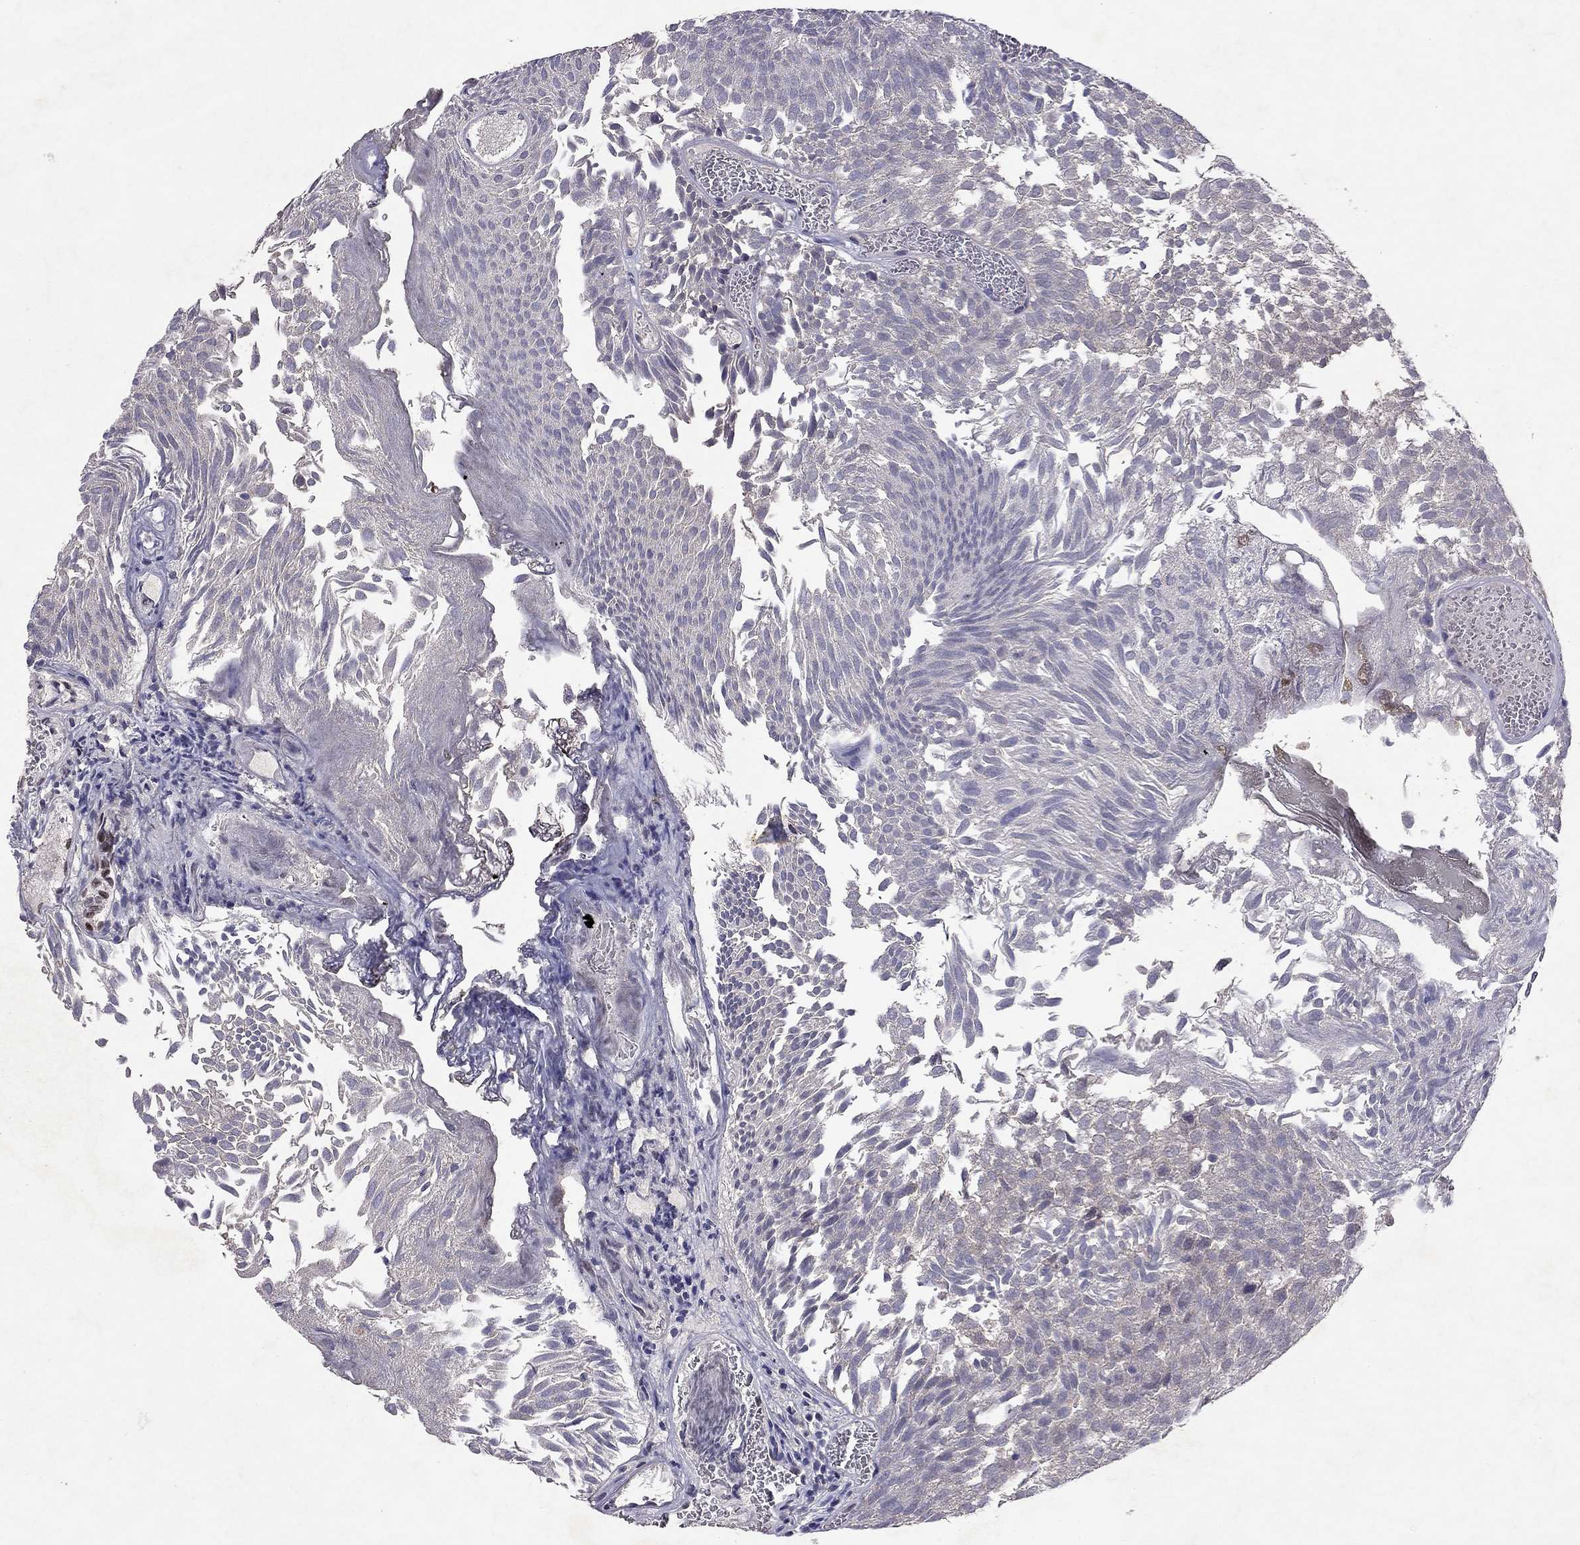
{"staining": {"intensity": "negative", "quantity": "none", "location": "none"}, "tissue": "urothelial cancer", "cell_type": "Tumor cells", "image_type": "cancer", "snomed": [{"axis": "morphology", "description": "Urothelial carcinoma, Low grade"}, {"axis": "topography", "description": "Urinary bladder"}], "caption": "Urothelial cancer was stained to show a protein in brown. There is no significant staining in tumor cells.", "gene": "ESR2", "patient": {"sex": "male", "age": 52}}